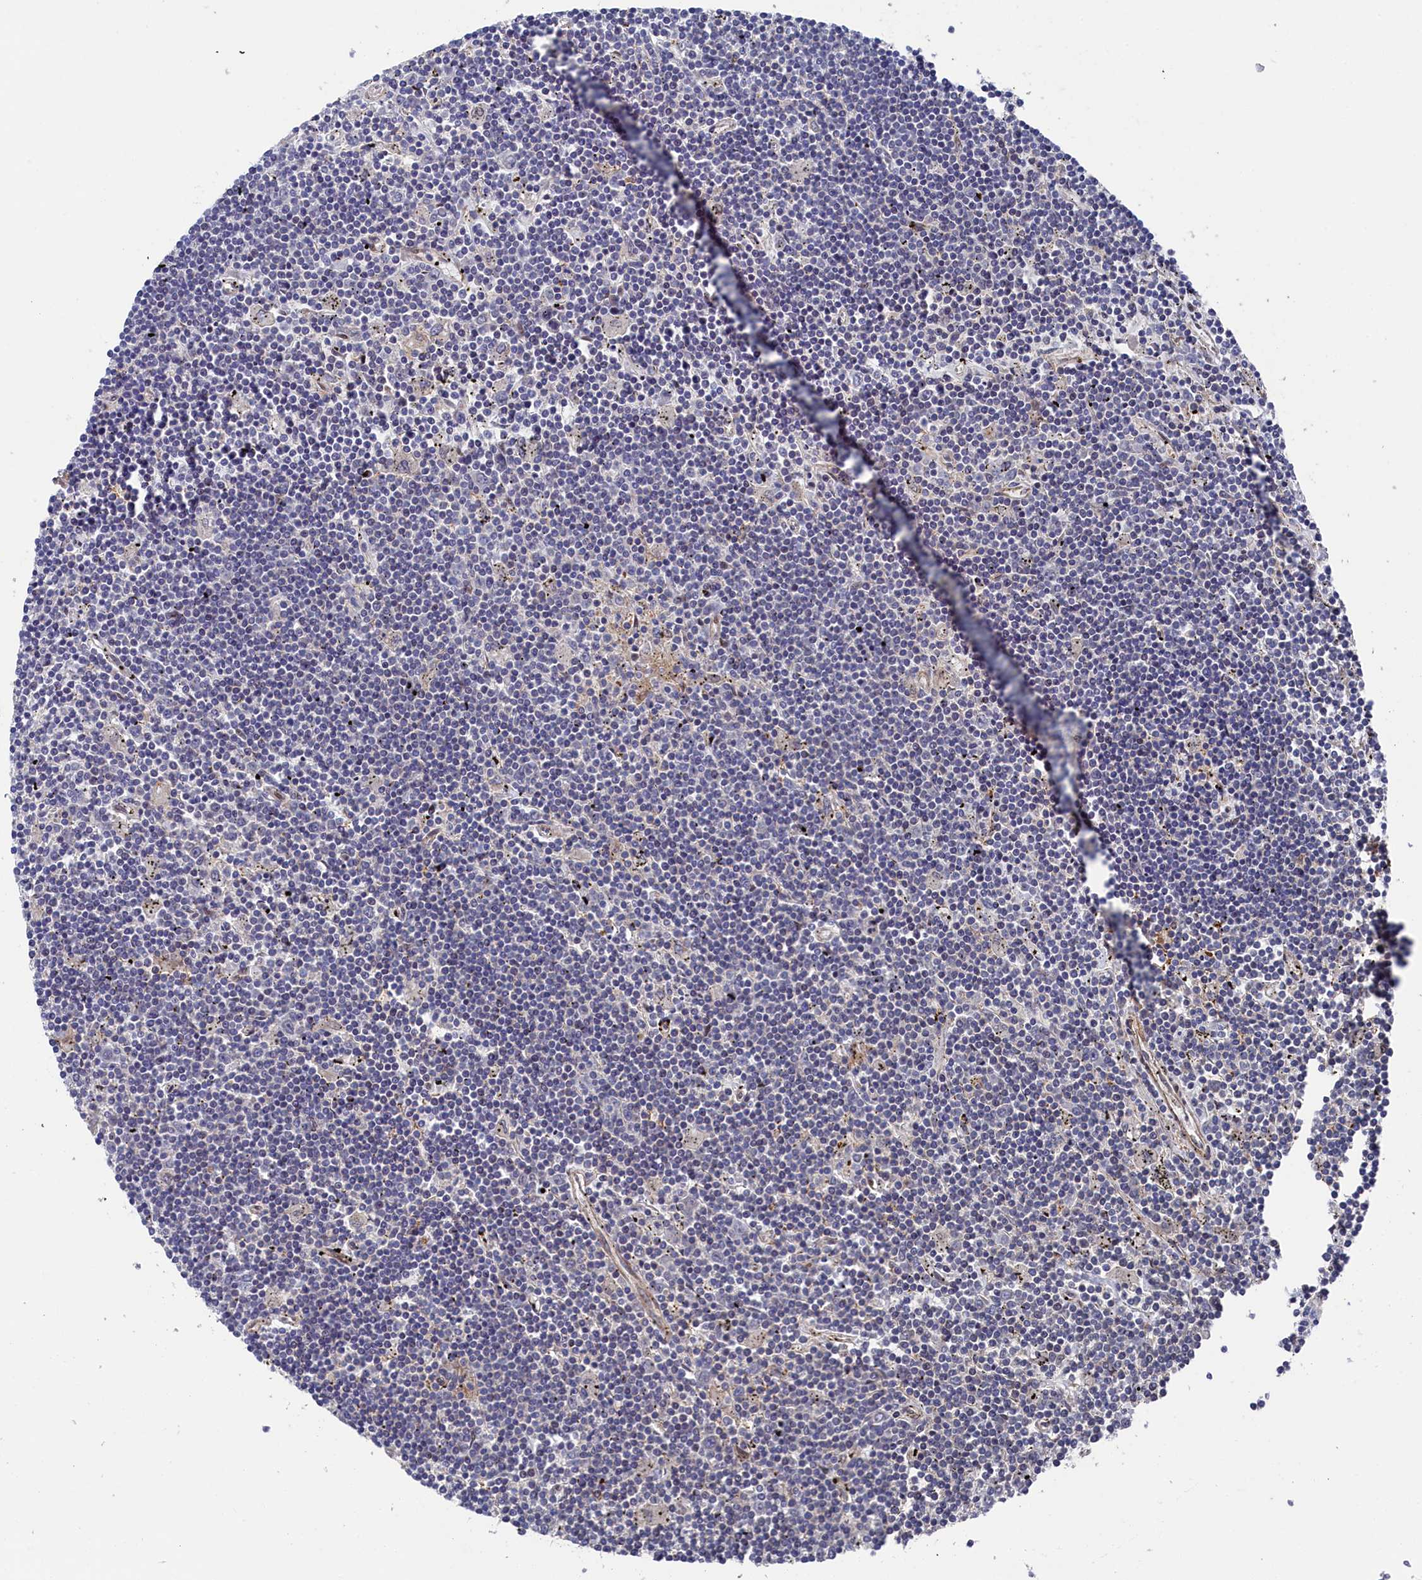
{"staining": {"intensity": "negative", "quantity": "none", "location": "none"}, "tissue": "lymphoma", "cell_type": "Tumor cells", "image_type": "cancer", "snomed": [{"axis": "morphology", "description": "Malignant lymphoma, non-Hodgkin's type, Low grade"}, {"axis": "topography", "description": "Spleen"}], "caption": "This is an immunohistochemistry micrograph of malignant lymphoma, non-Hodgkin's type (low-grade). There is no expression in tumor cells.", "gene": "ZNF891", "patient": {"sex": "male", "age": 76}}